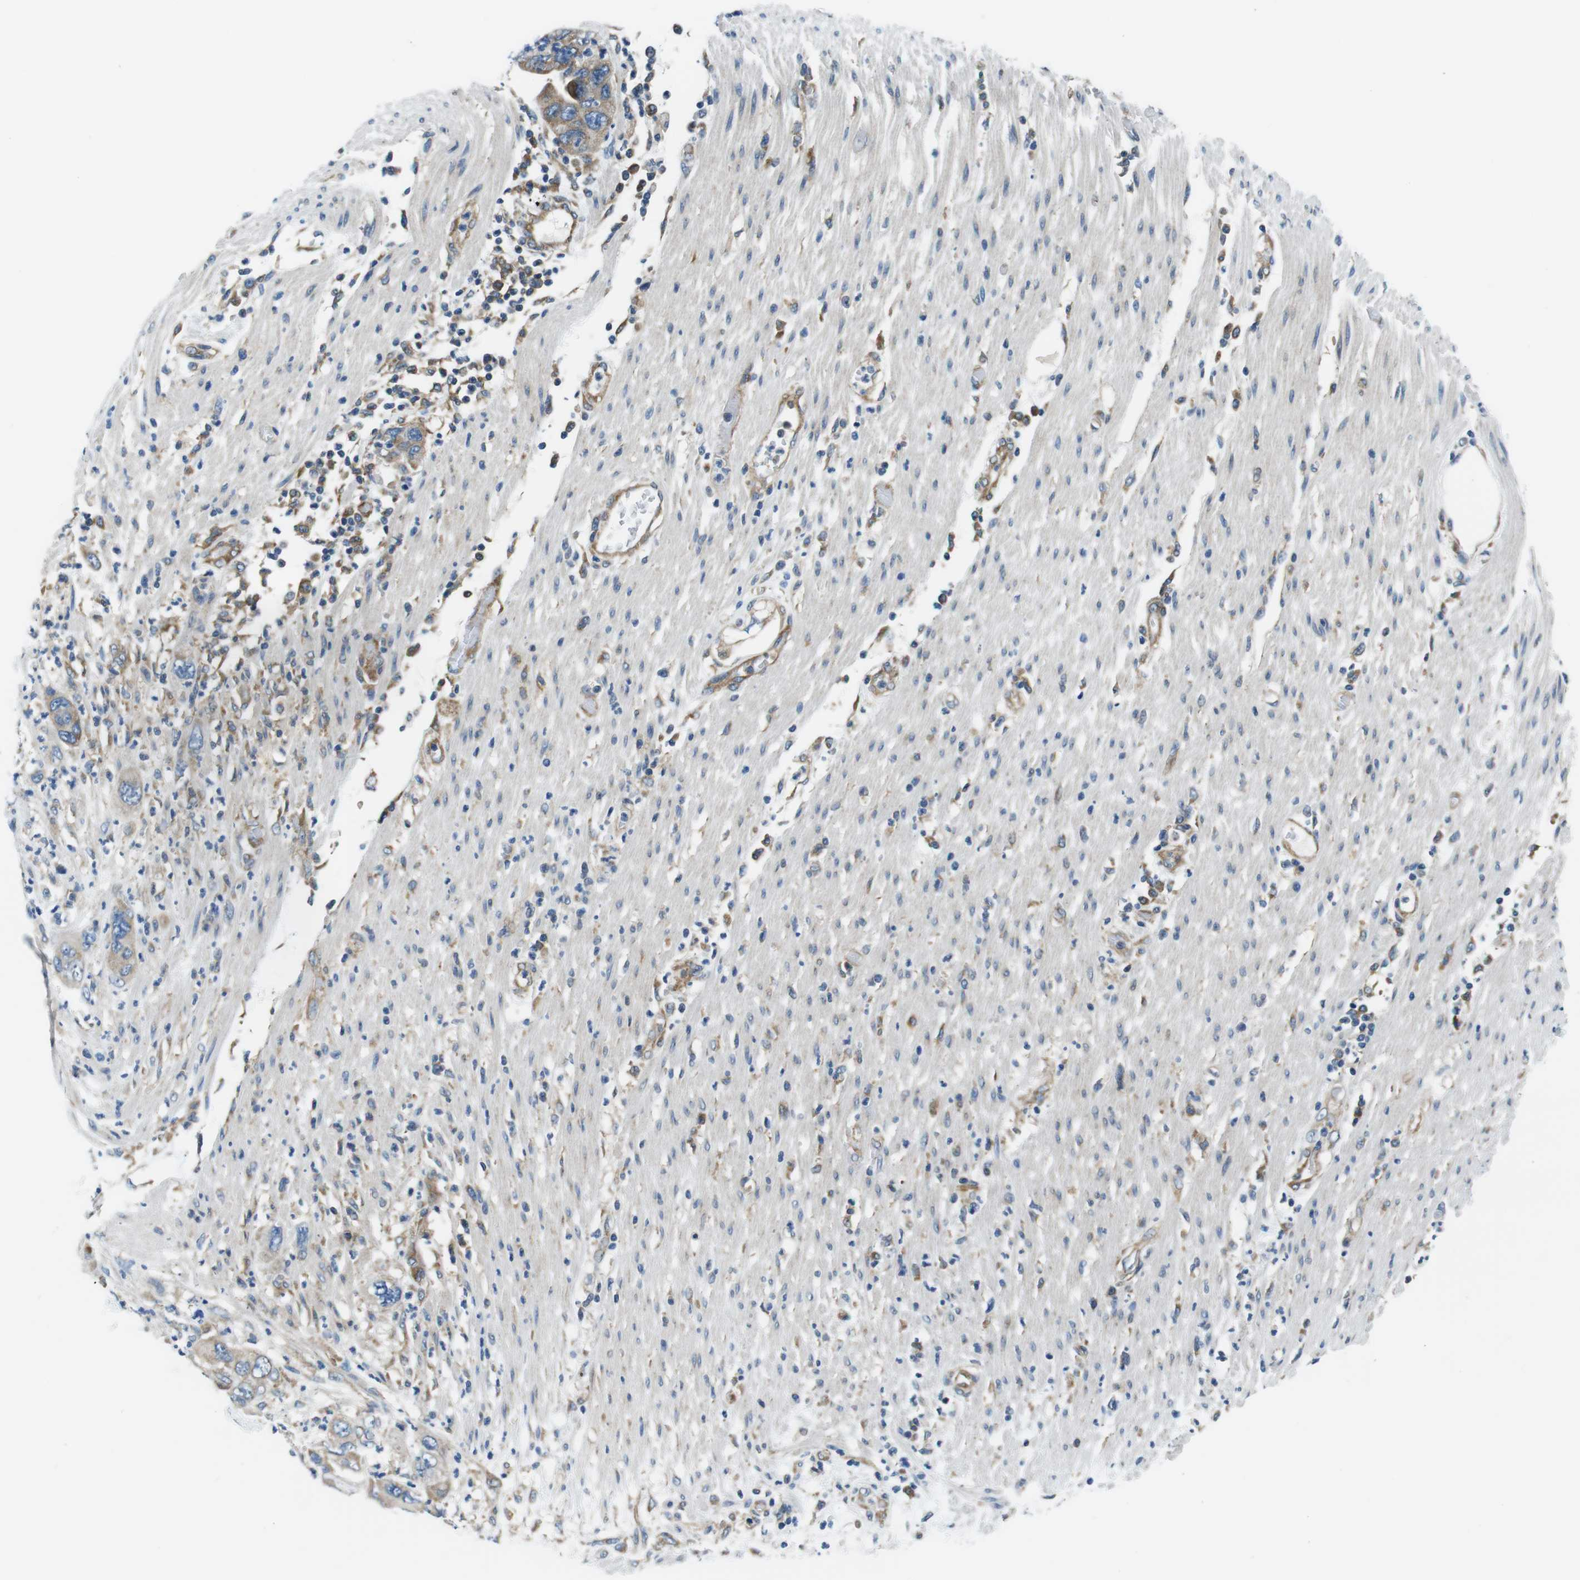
{"staining": {"intensity": "moderate", "quantity": ">75%", "location": "cytoplasmic/membranous"}, "tissue": "pancreatic cancer", "cell_type": "Tumor cells", "image_type": "cancer", "snomed": [{"axis": "morphology", "description": "Adenocarcinoma, NOS"}, {"axis": "topography", "description": "Pancreas"}], "caption": "The immunohistochemical stain labels moderate cytoplasmic/membranous staining in tumor cells of pancreatic adenocarcinoma tissue. The staining was performed using DAB, with brown indicating positive protein expression. Nuclei are stained blue with hematoxylin.", "gene": "EIF2B5", "patient": {"sex": "female", "age": 71}}